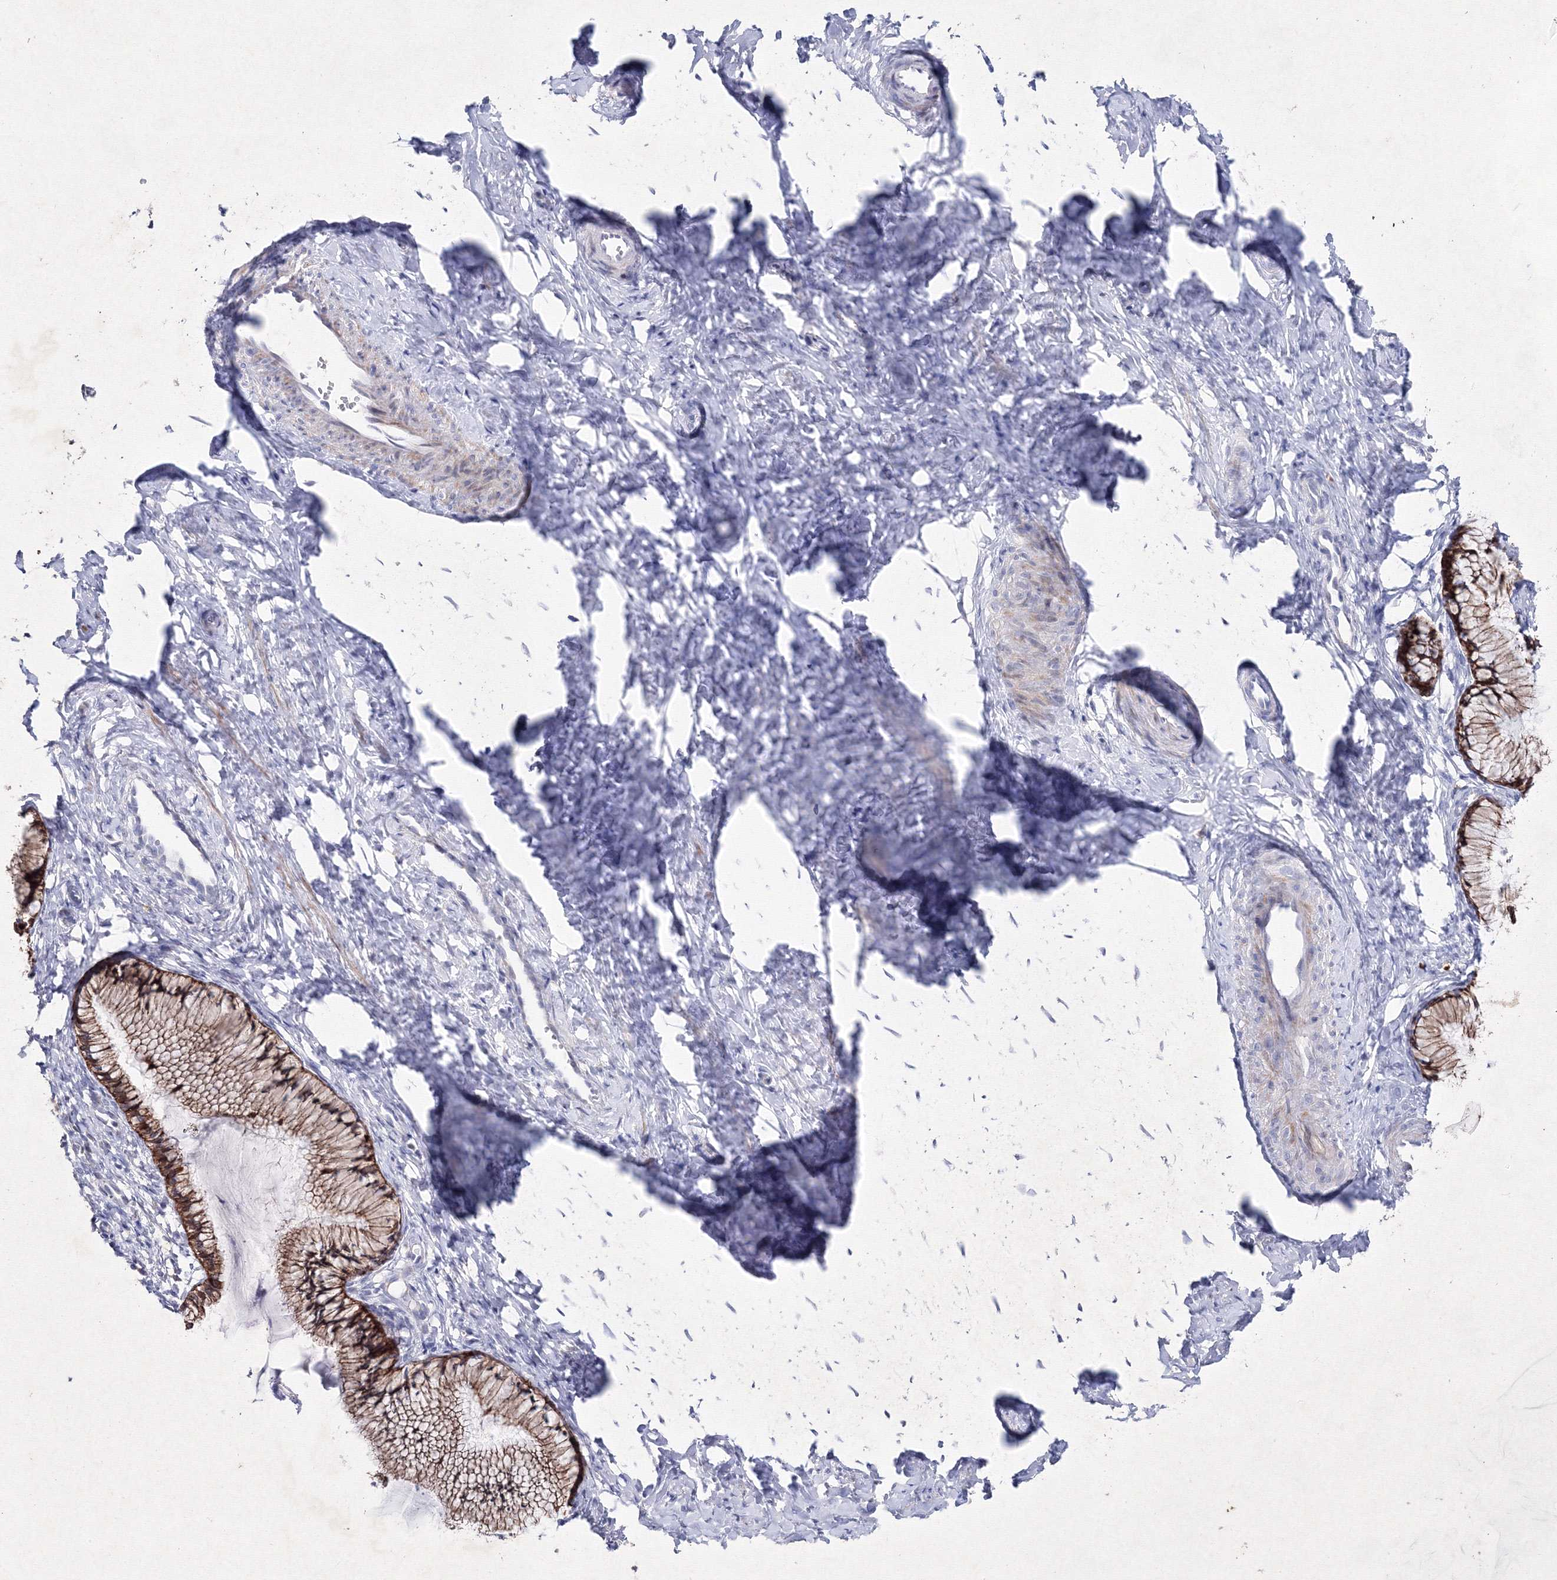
{"staining": {"intensity": "strong", "quantity": ">75%", "location": "cytoplasmic/membranous,nuclear"}, "tissue": "cervix", "cell_type": "Glandular cells", "image_type": "normal", "snomed": [{"axis": "morphology", "description": "Normal tissue, NOS"}, {"axis": "topography", "description": "Cervix"}], "caption": "Protein staining of benign cervix demonstrates strong cytoplasmic/membranous,nuclear expression in about >75% of glandular cells.", "gene": "SMIM29", "patient": {"sex": "female", "age": 27}}